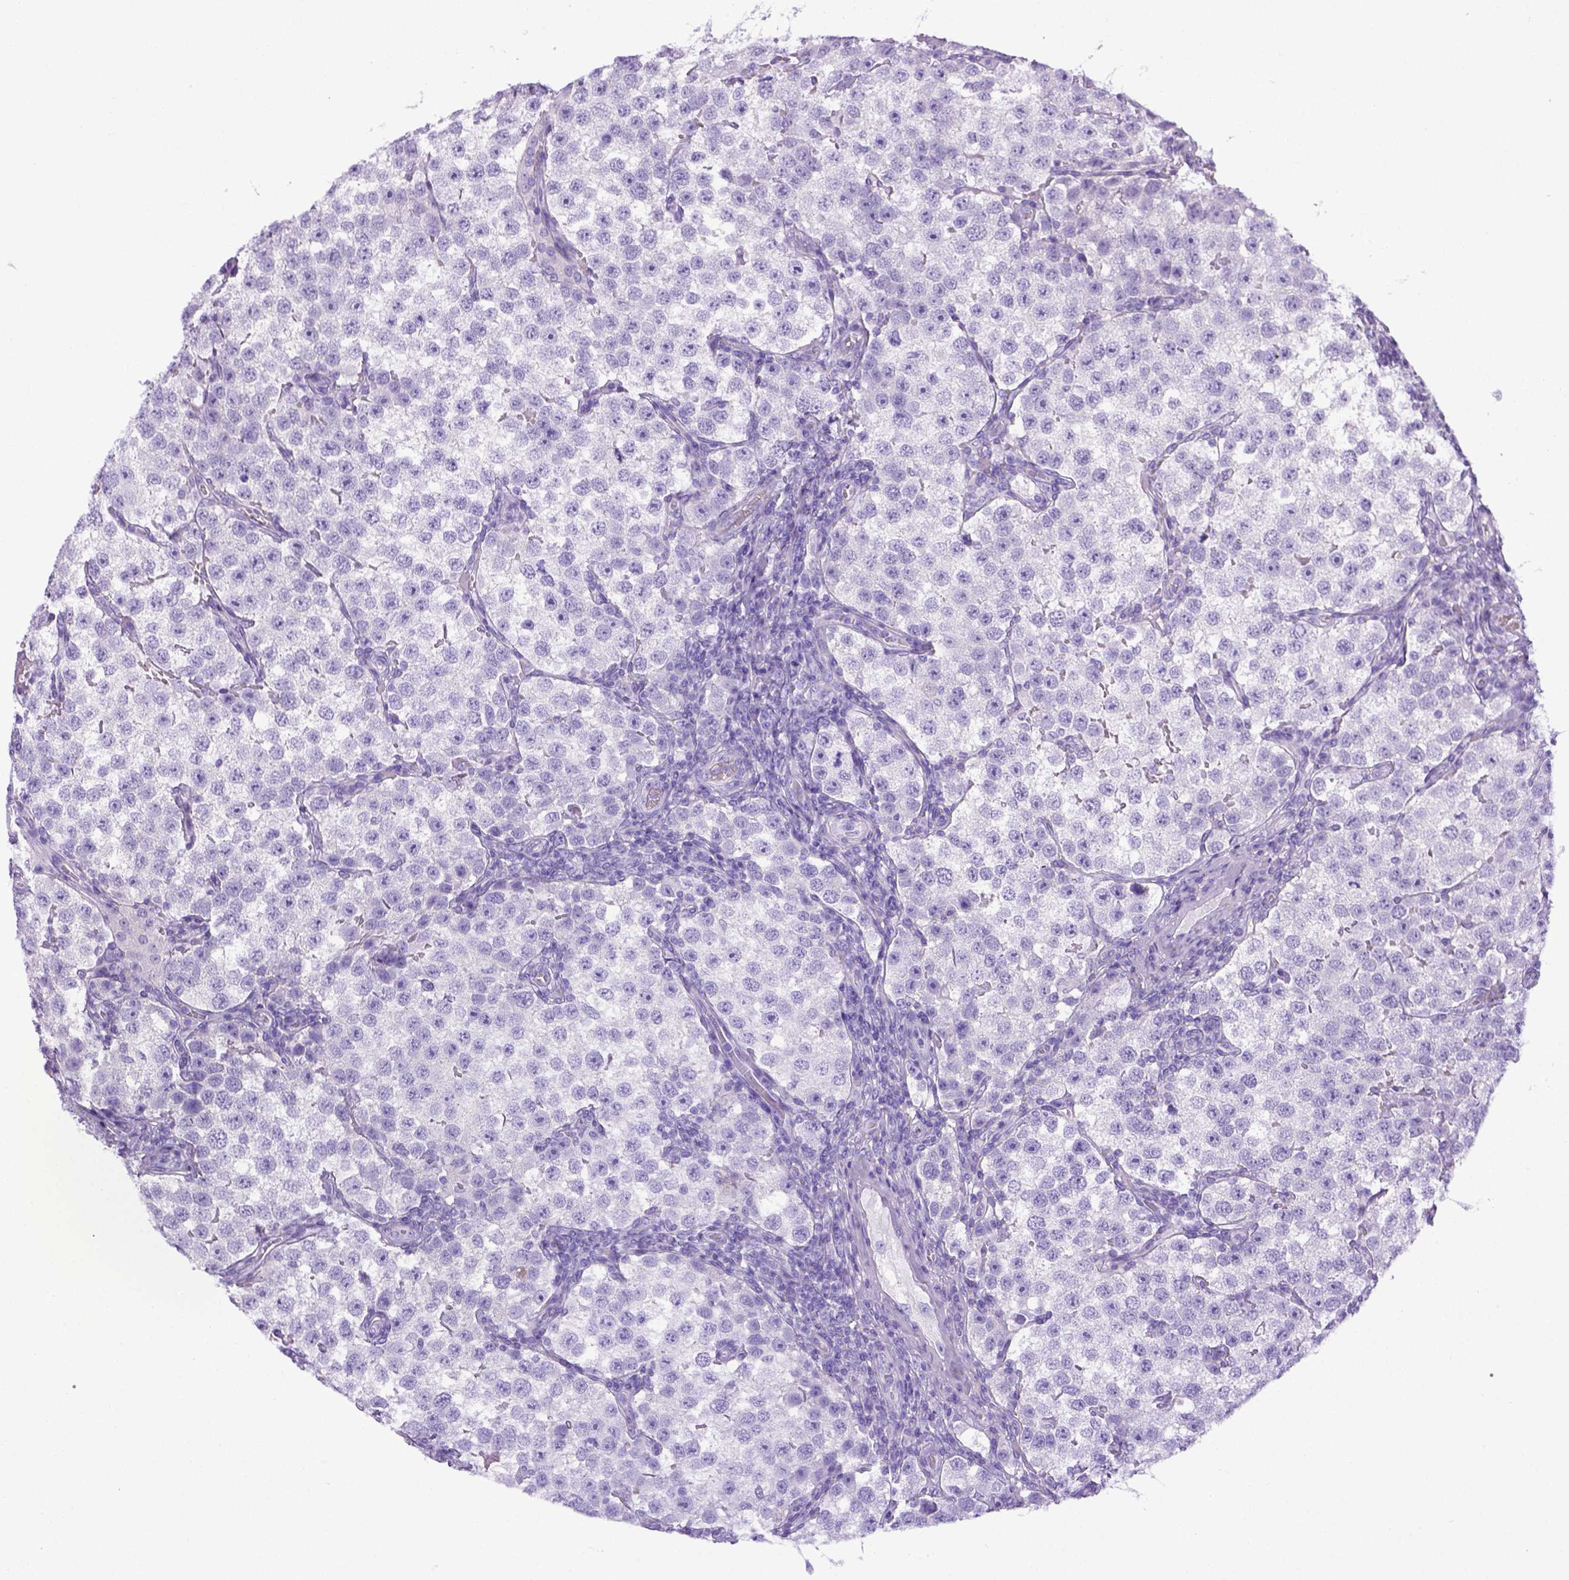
{"staining": {"intensity": "weak", "quantity": "25%-75%", "location": "cytoplasmic/membranous"}, "tissue": "testis cancer", "cell_type": "Tumor cells", "image_type": "cancer", "snomed": [{"axis": "morphology", "description": "Seminoma, NOS"}, {"axis": "topography", "description": "Testis"}], "caption": "The image shows immunohistochemical staining of testis cancer (seminoma). There is weak cytoplasmic/membranous expression is present in about 25%-75% of tumor cells.", "gene": "ITIH4", "patient": {"sex": "male", "age": 37}}